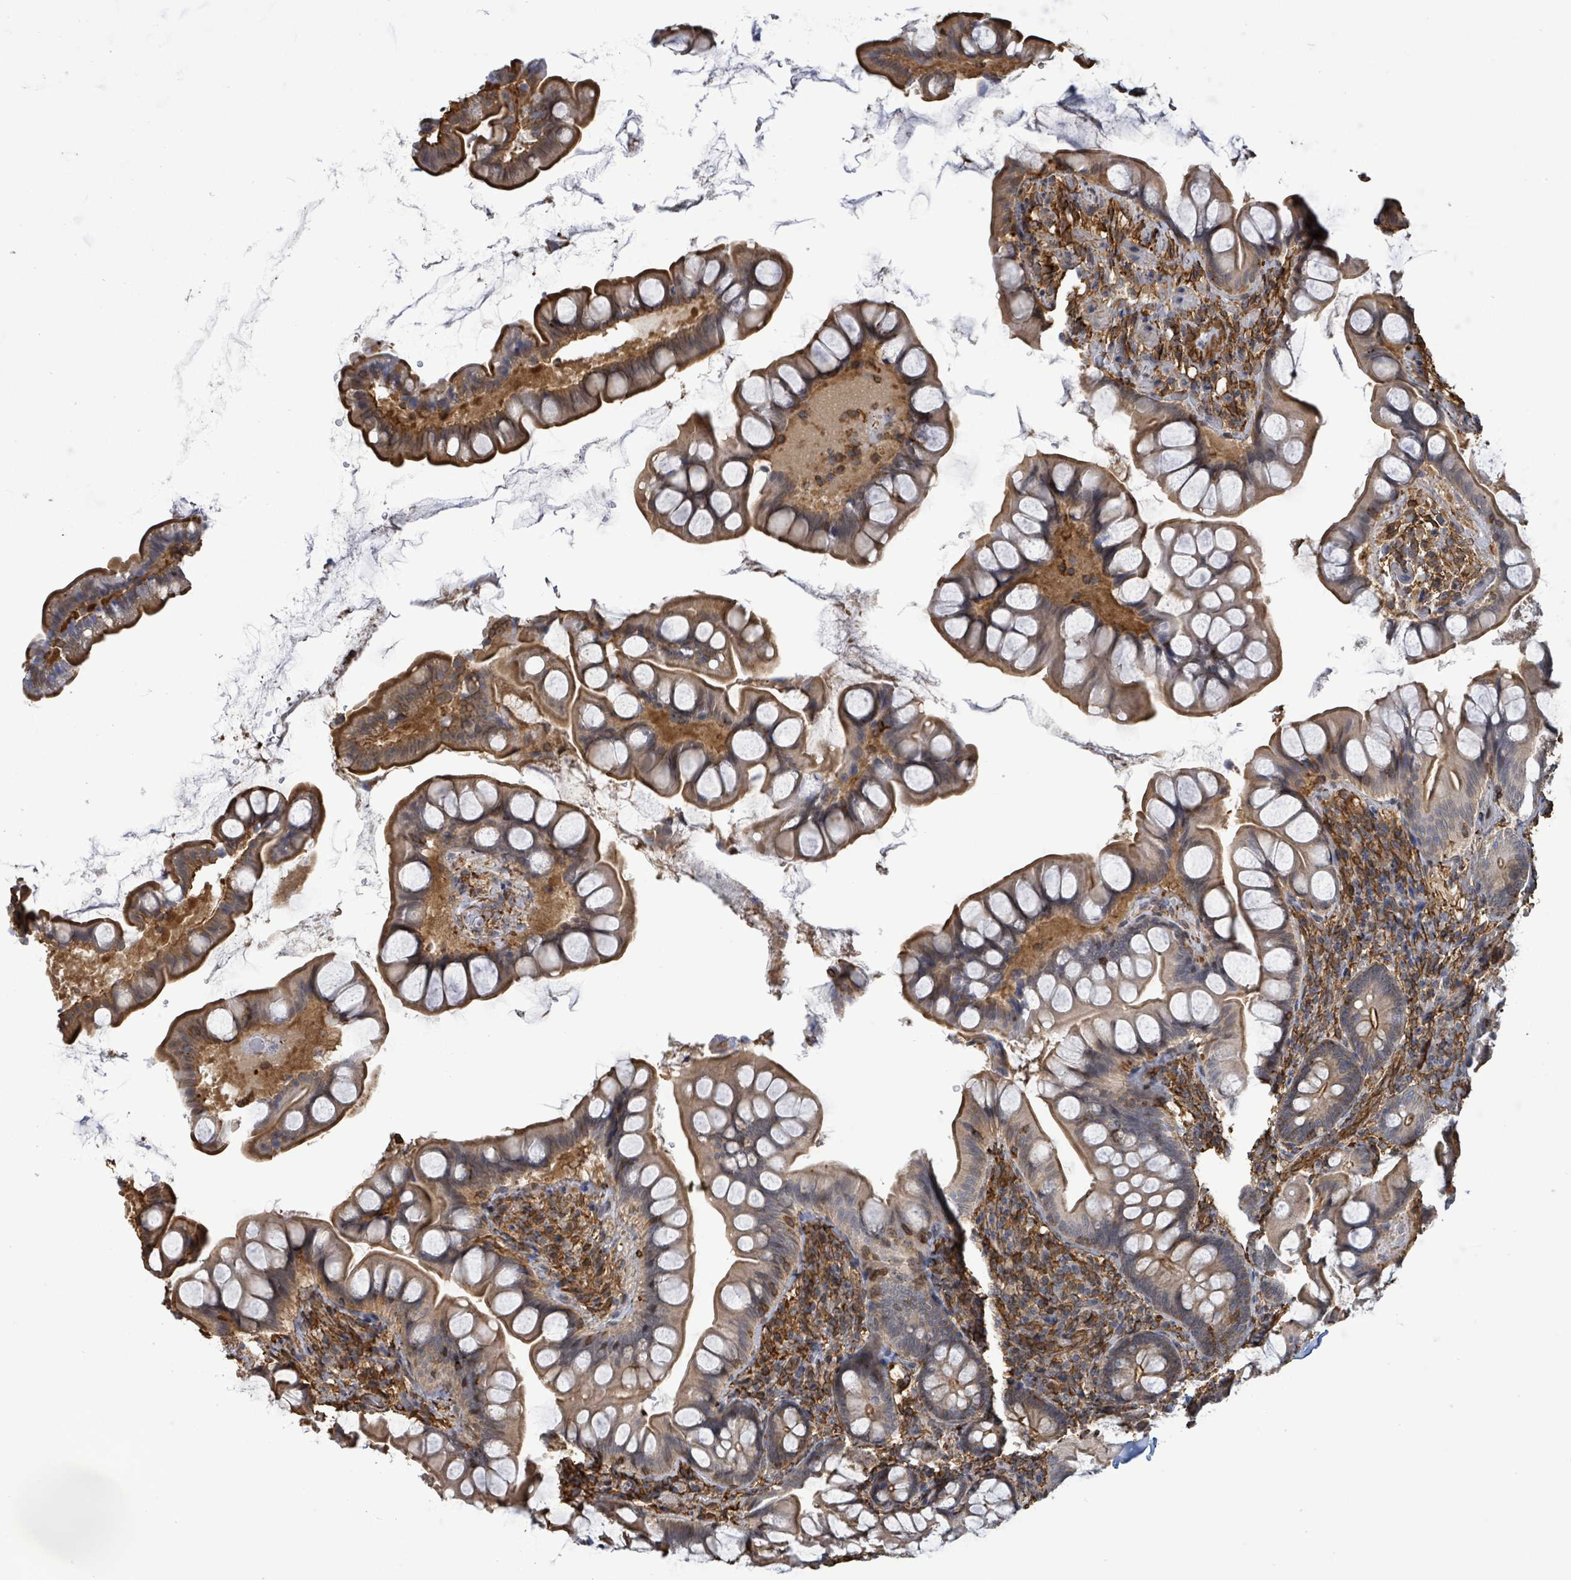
{"staining": {"intensity": "moderate", "quantity": ">75%", "location": "cytoplasmic/membranous"}, "tissue": "small intestine", "cell_type": "Glandular cells", "image_type": "normal", "snomed": [{"axis": "morphology", "description": "Normal tissue, NOS"}, {"axis": "topography", "description": "Small intestine"}], "caption": "IHC image of normal small intestine: small intestine stained using immunohistochemistry reveals medium levels of moderate protein expression localized specifically in the cytoplasmic/membranous of glandular cells, appearing as a cytoplasmic/membranous brown color.", "gene": "PRKRIP1", "patient": {"sex": "male", "age": 70}}